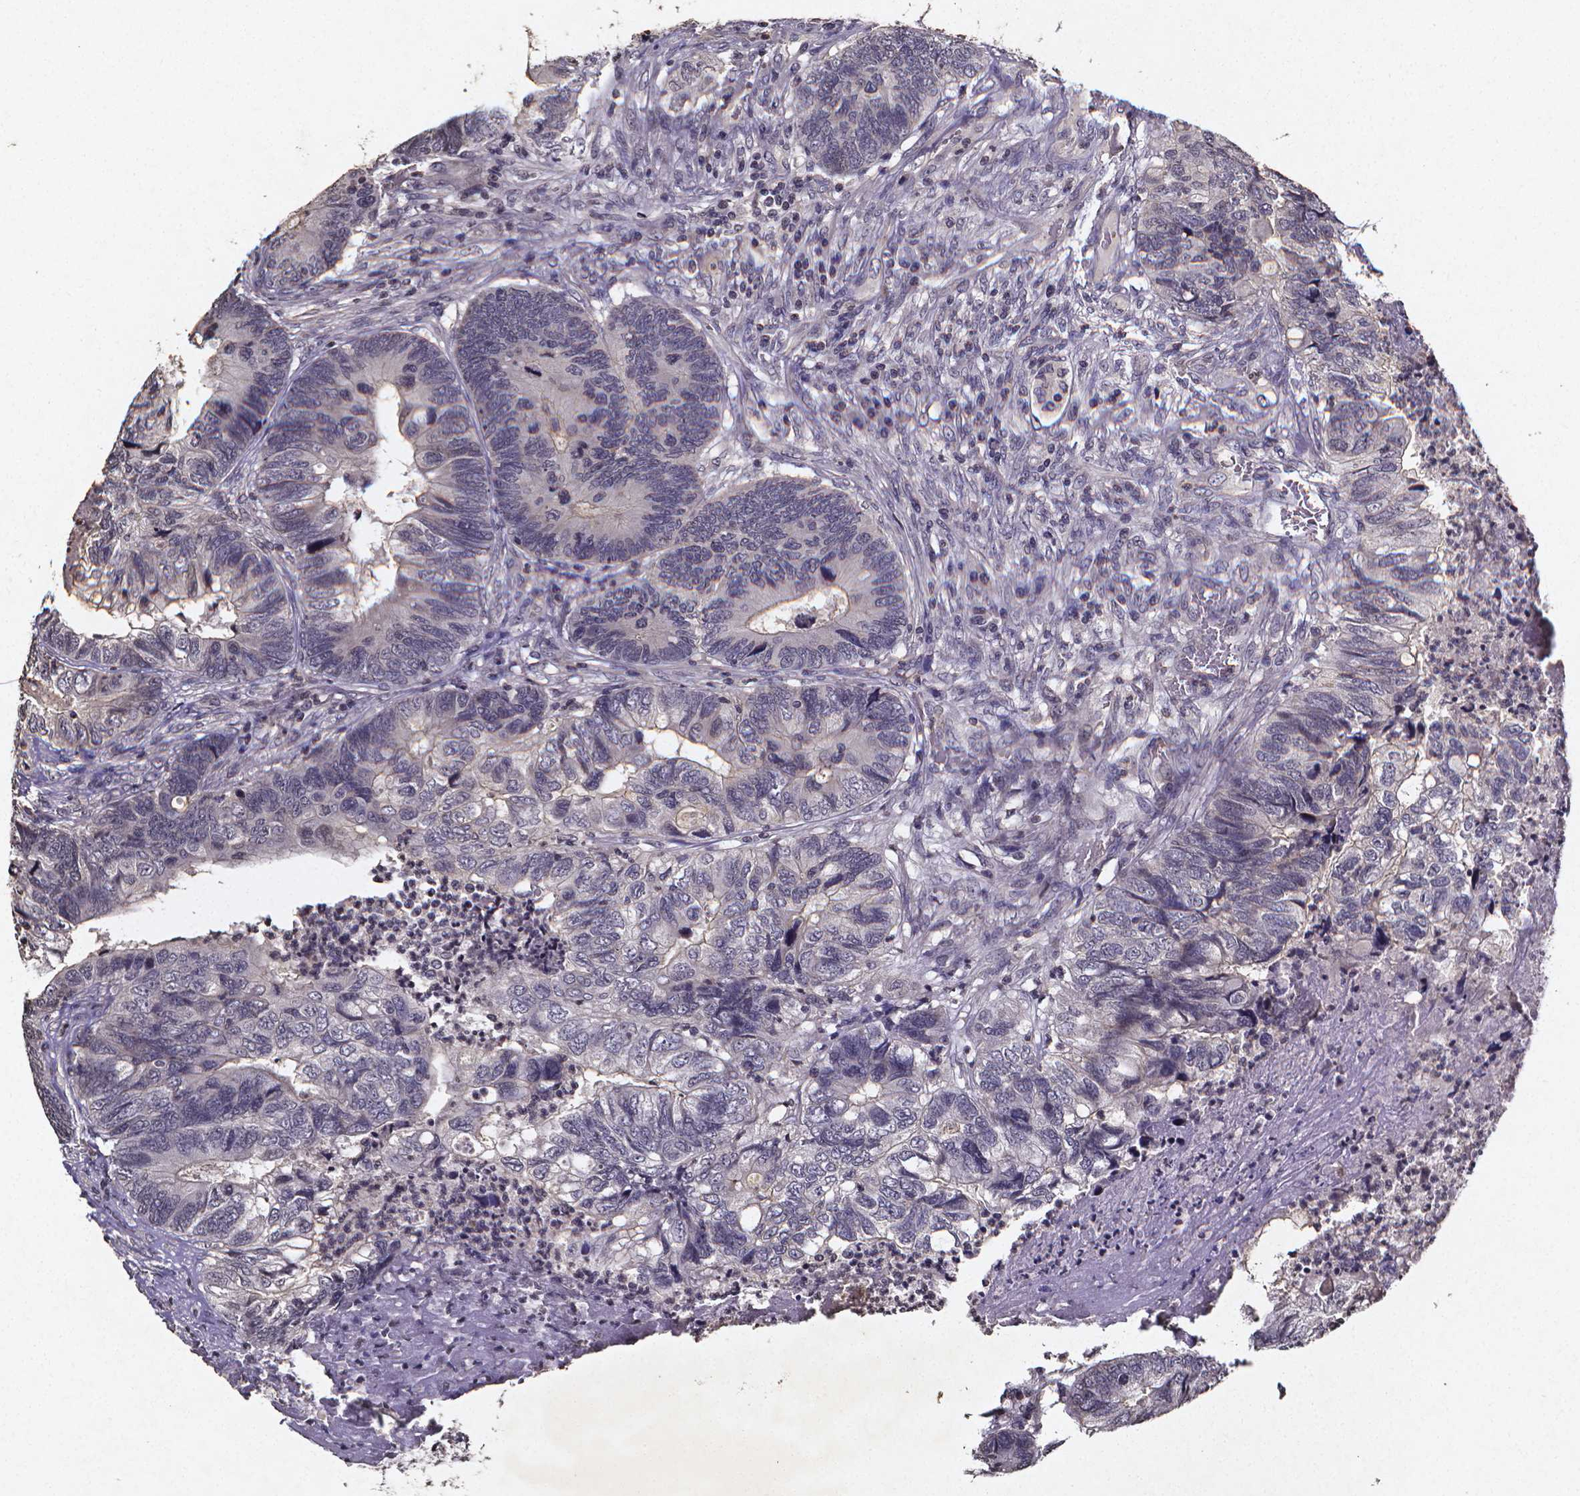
{"staining": {"intensity": "negative", "quantity": "none", "location": "none"}, "tissue": "colorectal cancer", "cell_type": "Tumor cells", "image_type": "cancer", "snomed": [{"axis": "morphology", "description": "Adenocarcinoma, NOS"}, {"axis": "topography", "description": "Colon"}], "caption": "An image of colorectal cancer (adenocarcinoma) stained for a protein shows no brown staining in tumor cells. (Brightfield microscopy of DAB (3,3'-diaminobenzidine) immunohistochemistry (IHC) at high magnification).", "gene": "TP73", "patient": {"sex": "female", "age": 67}}